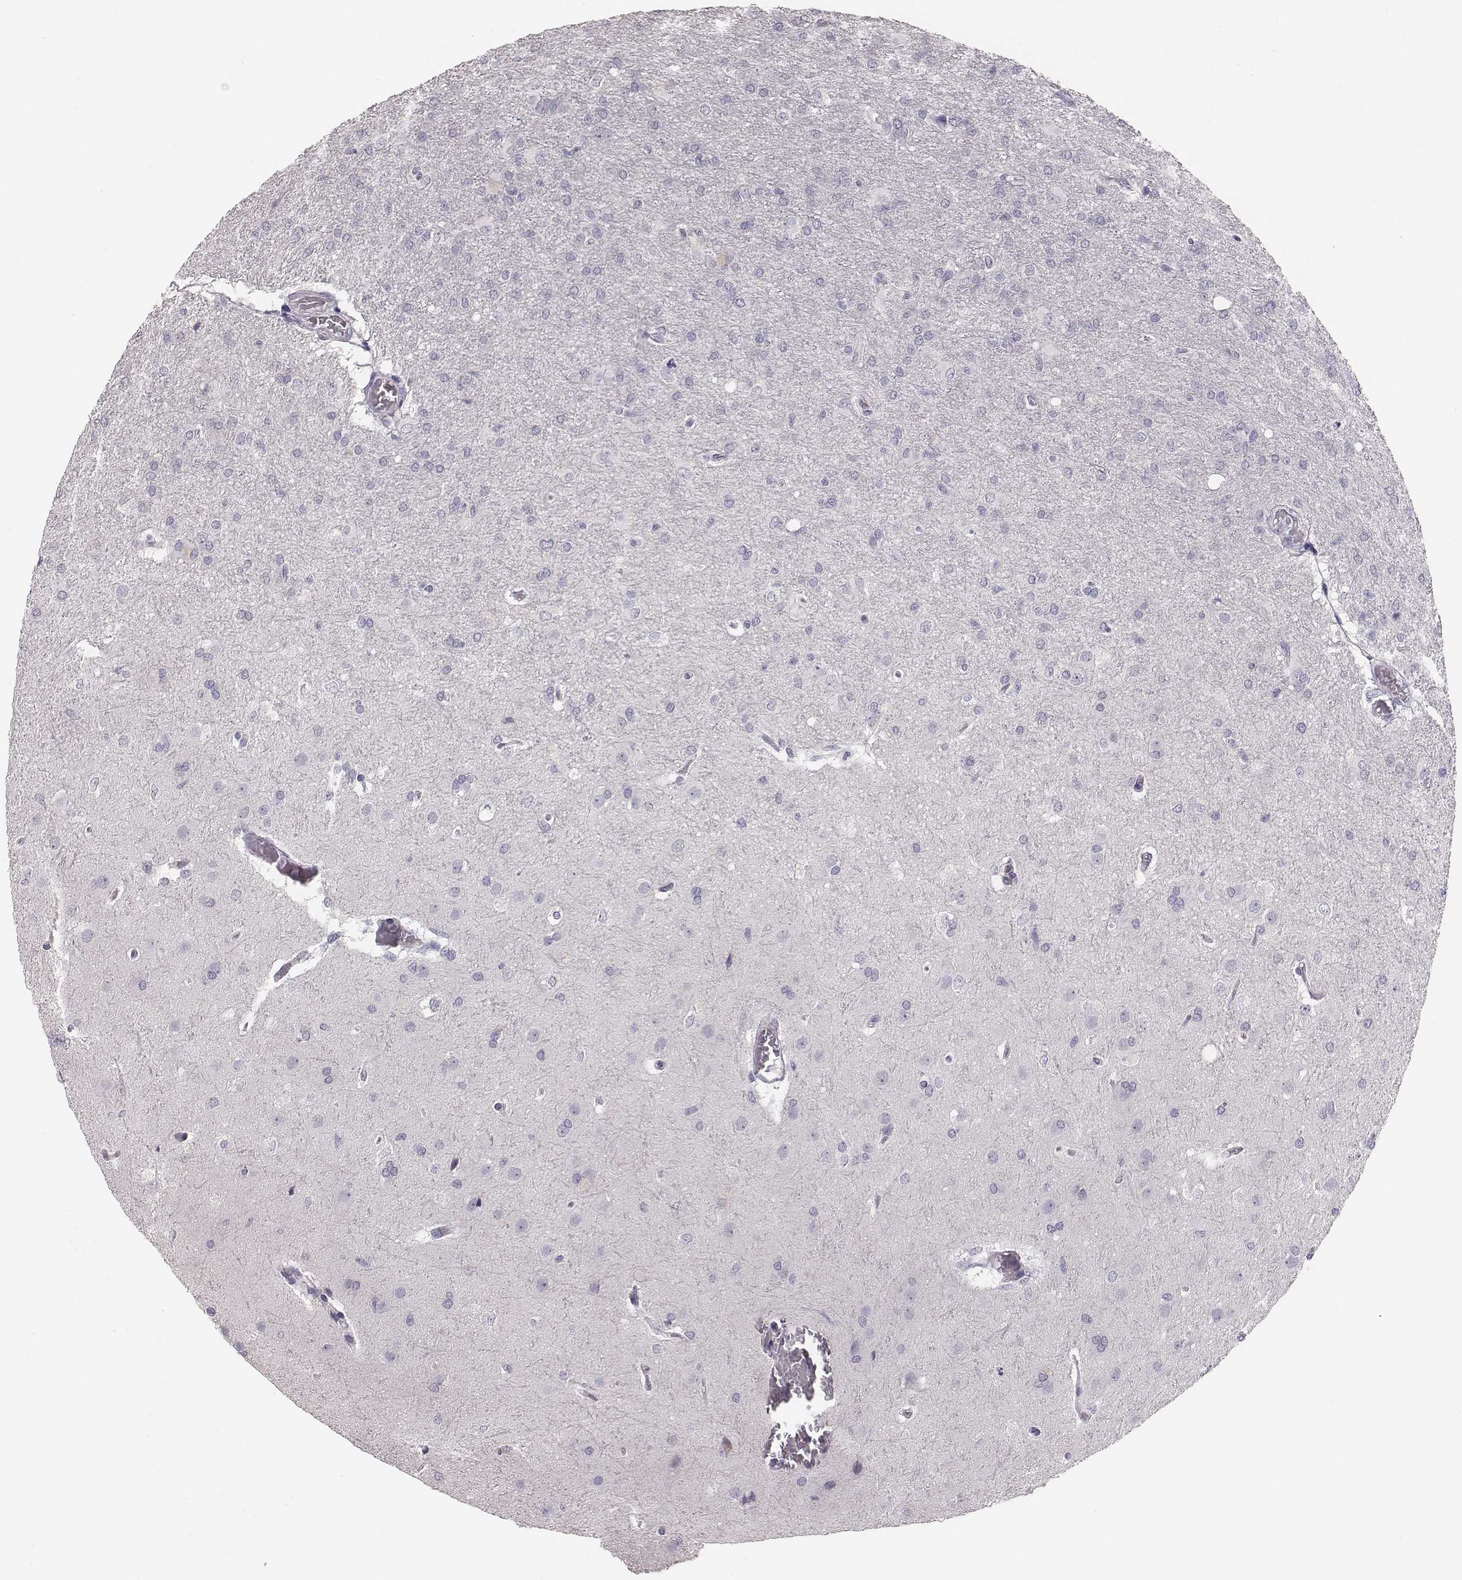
{"staining": {"intensity": "negative", "quantity": "none", "location": "none"}, "tissue": "glioma", "cell_type": "Tumor cells", "image_type": "cancer", "snomed": [{"axis": "morphology", "description": "Glioma, malignant, High grade"}, {"axis": "topography", "description": "Brain"}], "caption": "IHC of human glioma reveals no positivity in tumor cells. Brightfield microscopy of immunohistochemistry stained with DAB (3,3'-diaminobenzidine) (brown) and hematoxylin (blue), captured at high magnification.", "gene": "MYH6", "patient": {"sex": "male", "age": 68}}